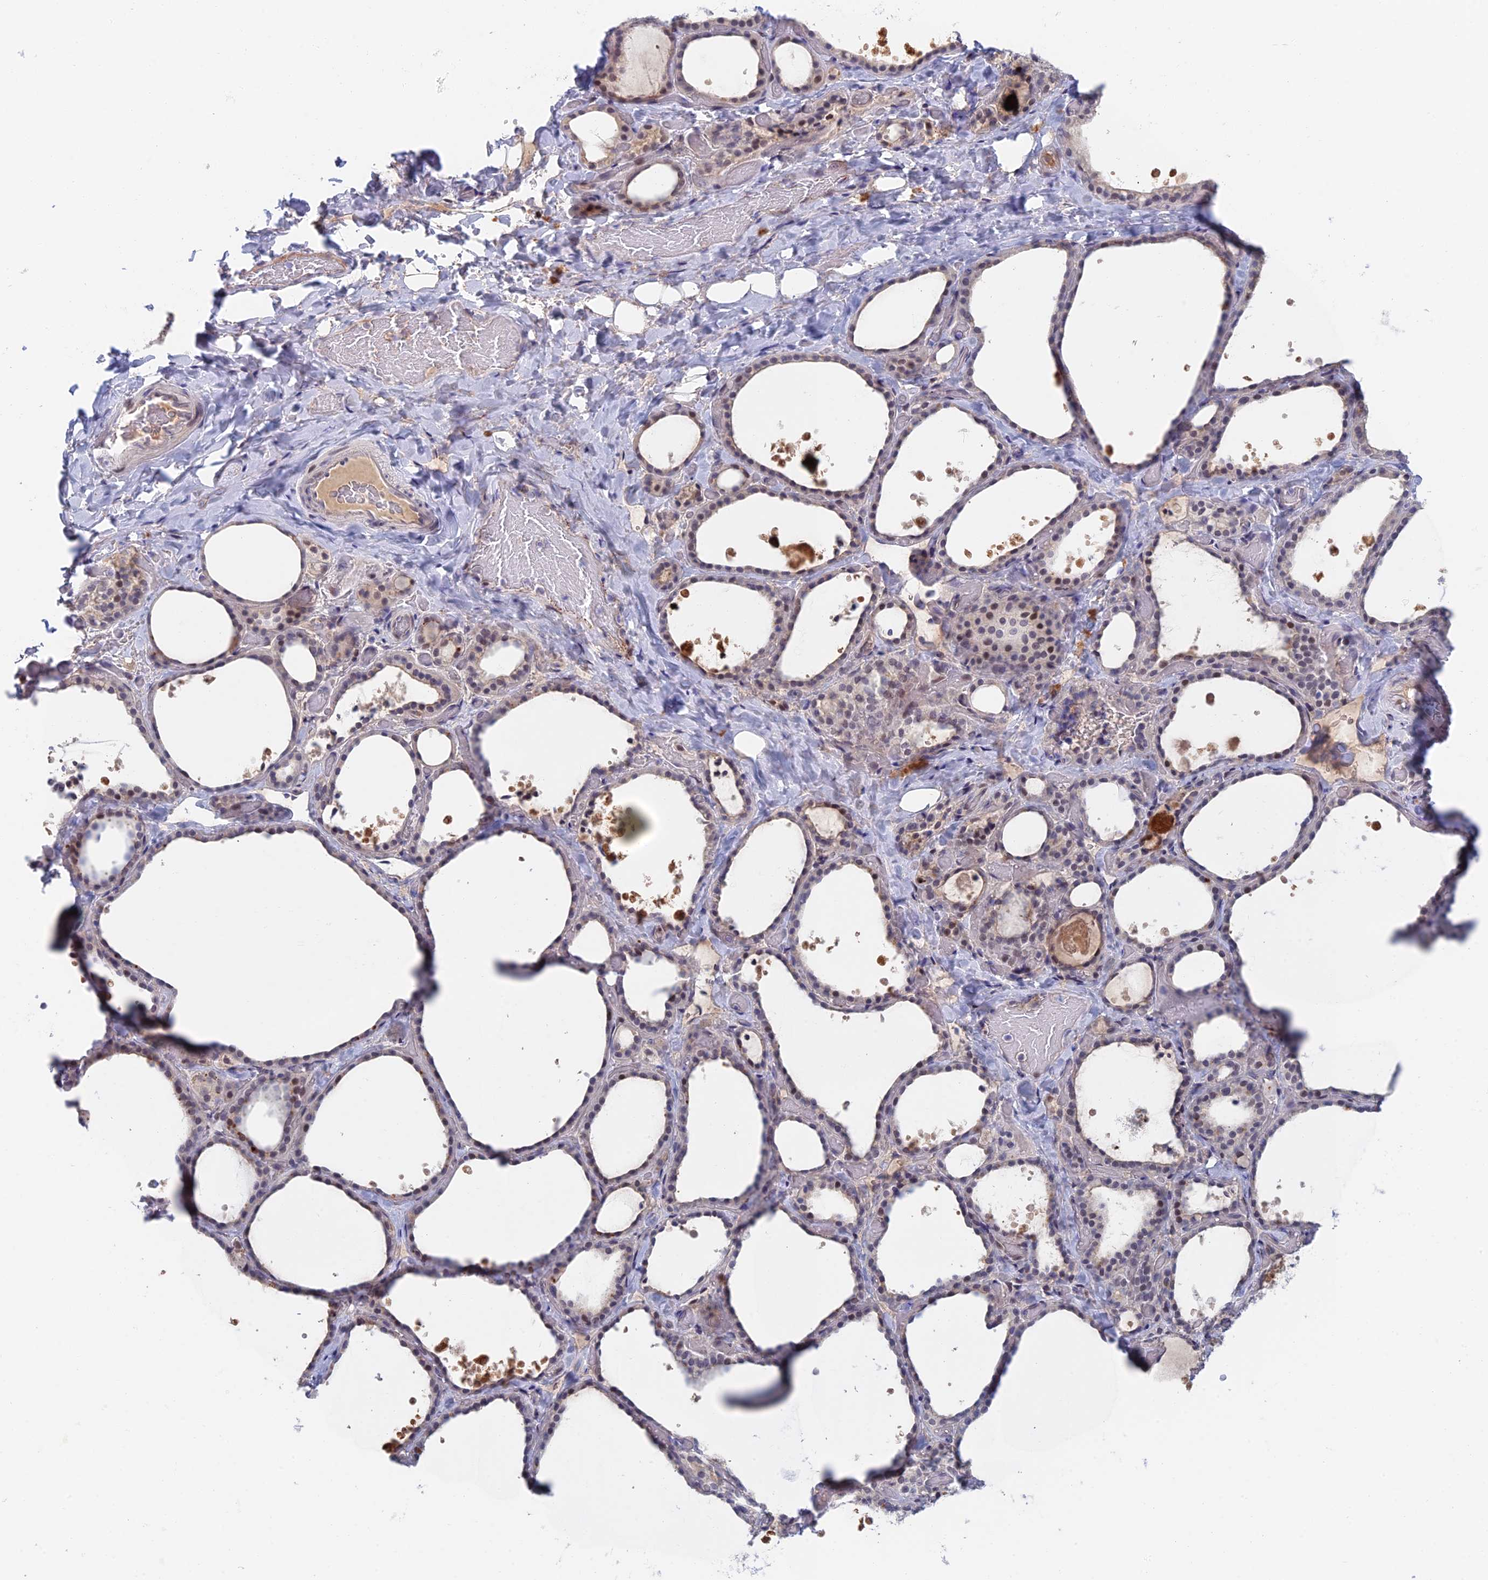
{"staining": {"intensity": "moderate", "quantity": "25%-75%", "location": "nuclear"}, "tissue": "thyroid gland", "cell_type": "Glandular cells", "image_type": "normal", "snomed": [{"axis": "morphology", "description": "Normal tissue, NOS"}, {"axis": "topography", "description": "Thyroid gland"}], "caption": "Brown immunohistochemical staining in normal human thyroid gland exhibits moderate nuclear staining in about 25%-75% of glandular cells.", "gene": "ZUP1", "patient": {"sex": "female", "age": 44}}